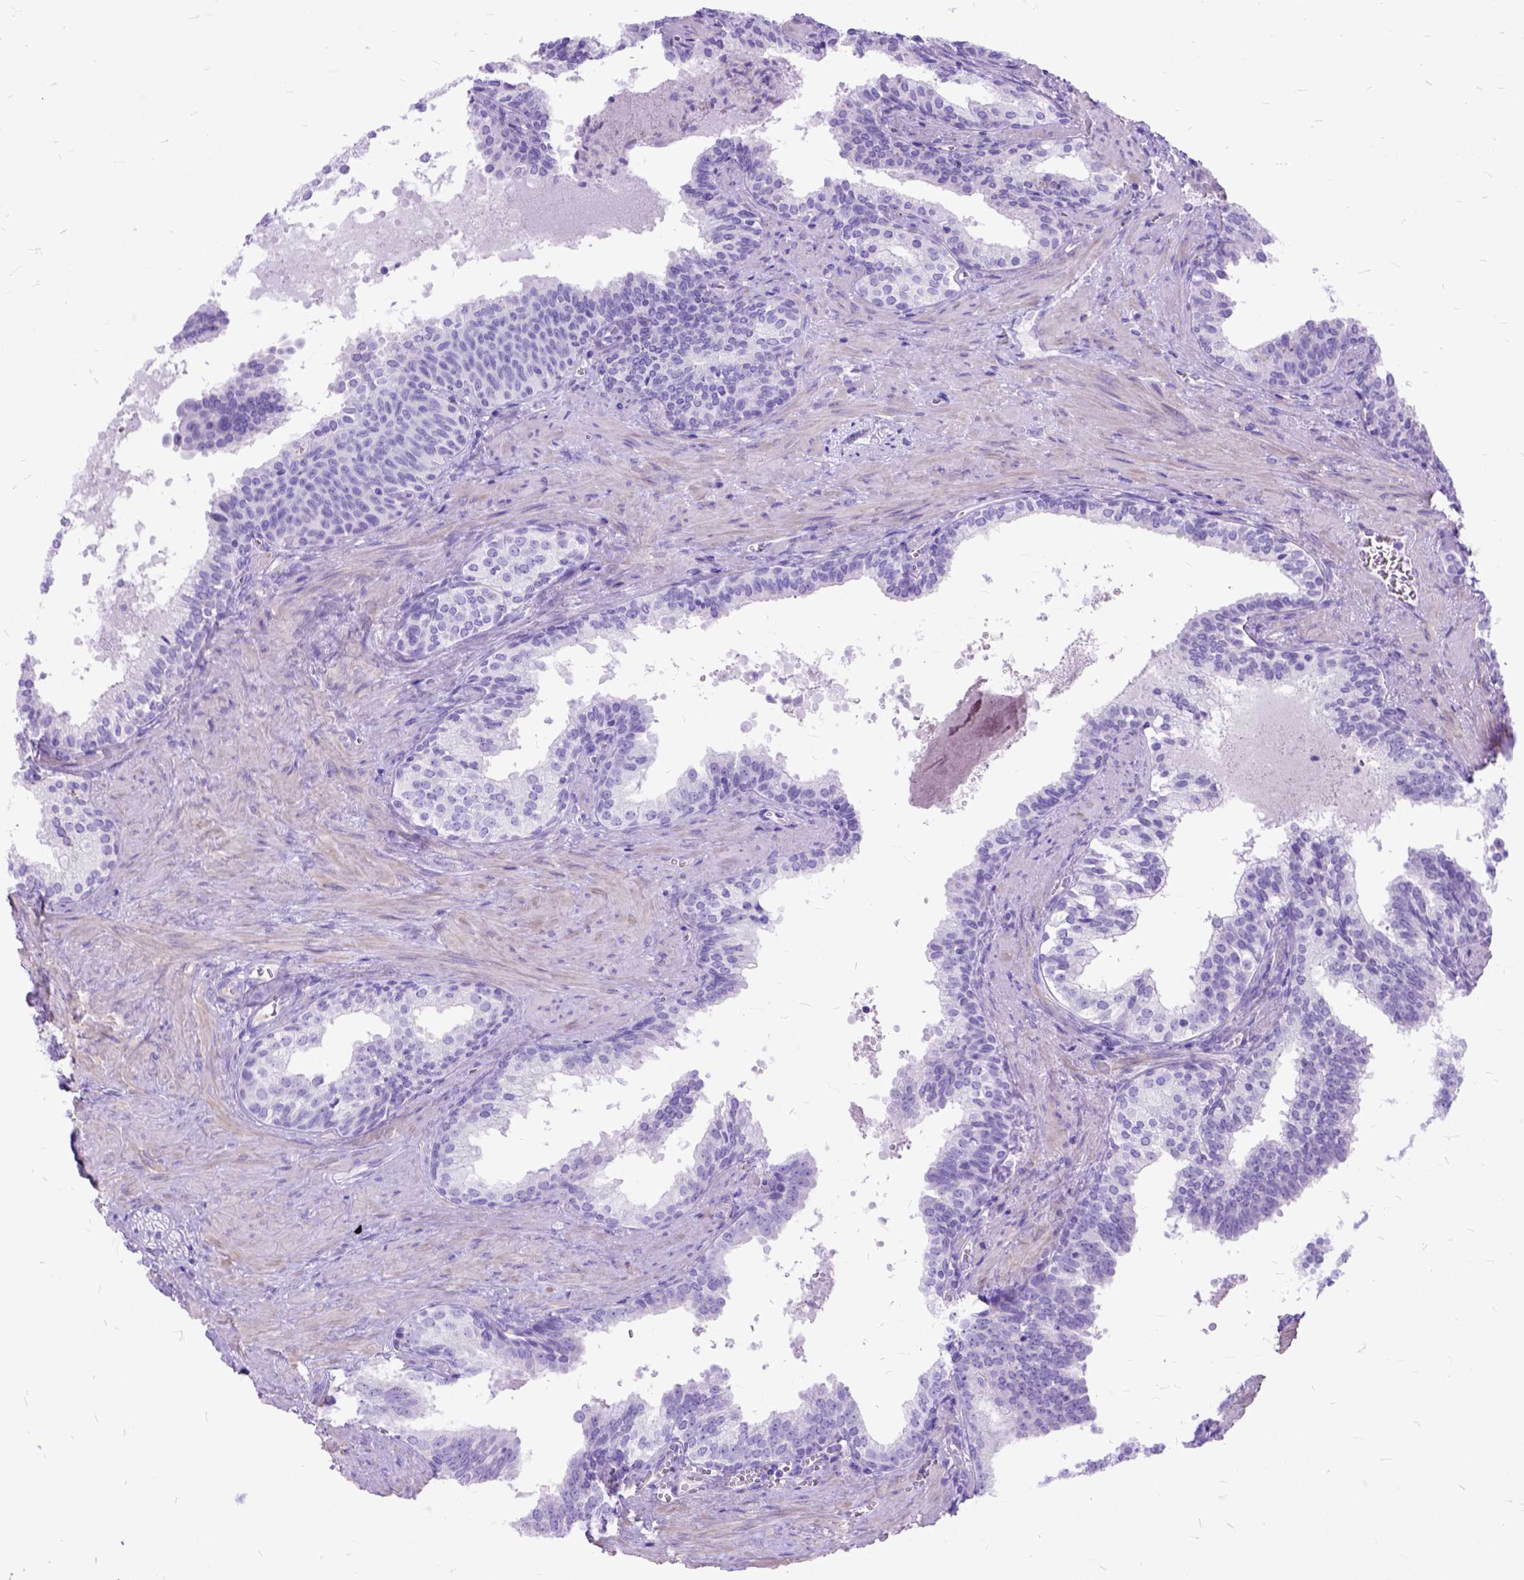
{"staining": {"intensity": "negative", "quantity": "none", "location": "none"}, "tissue": "prostate cancer", "cell_type": "Tumor cells", "image_type": "cancer", "snomed": [{"axis": "morphology", "description": "Adenocarcinoma, High grade"}, {"axis": "topography", "description": "Prostate"}], "caption": "This micrograph is of prostate cancer (adenocarcinoma (high-grade)) stained with IHC to label a protein in brown with the nuclei are counter-stained blue. There is no staining in tumor cells.", "gene": "ARL9", "patient": {"sex": "male", "age": 68}}